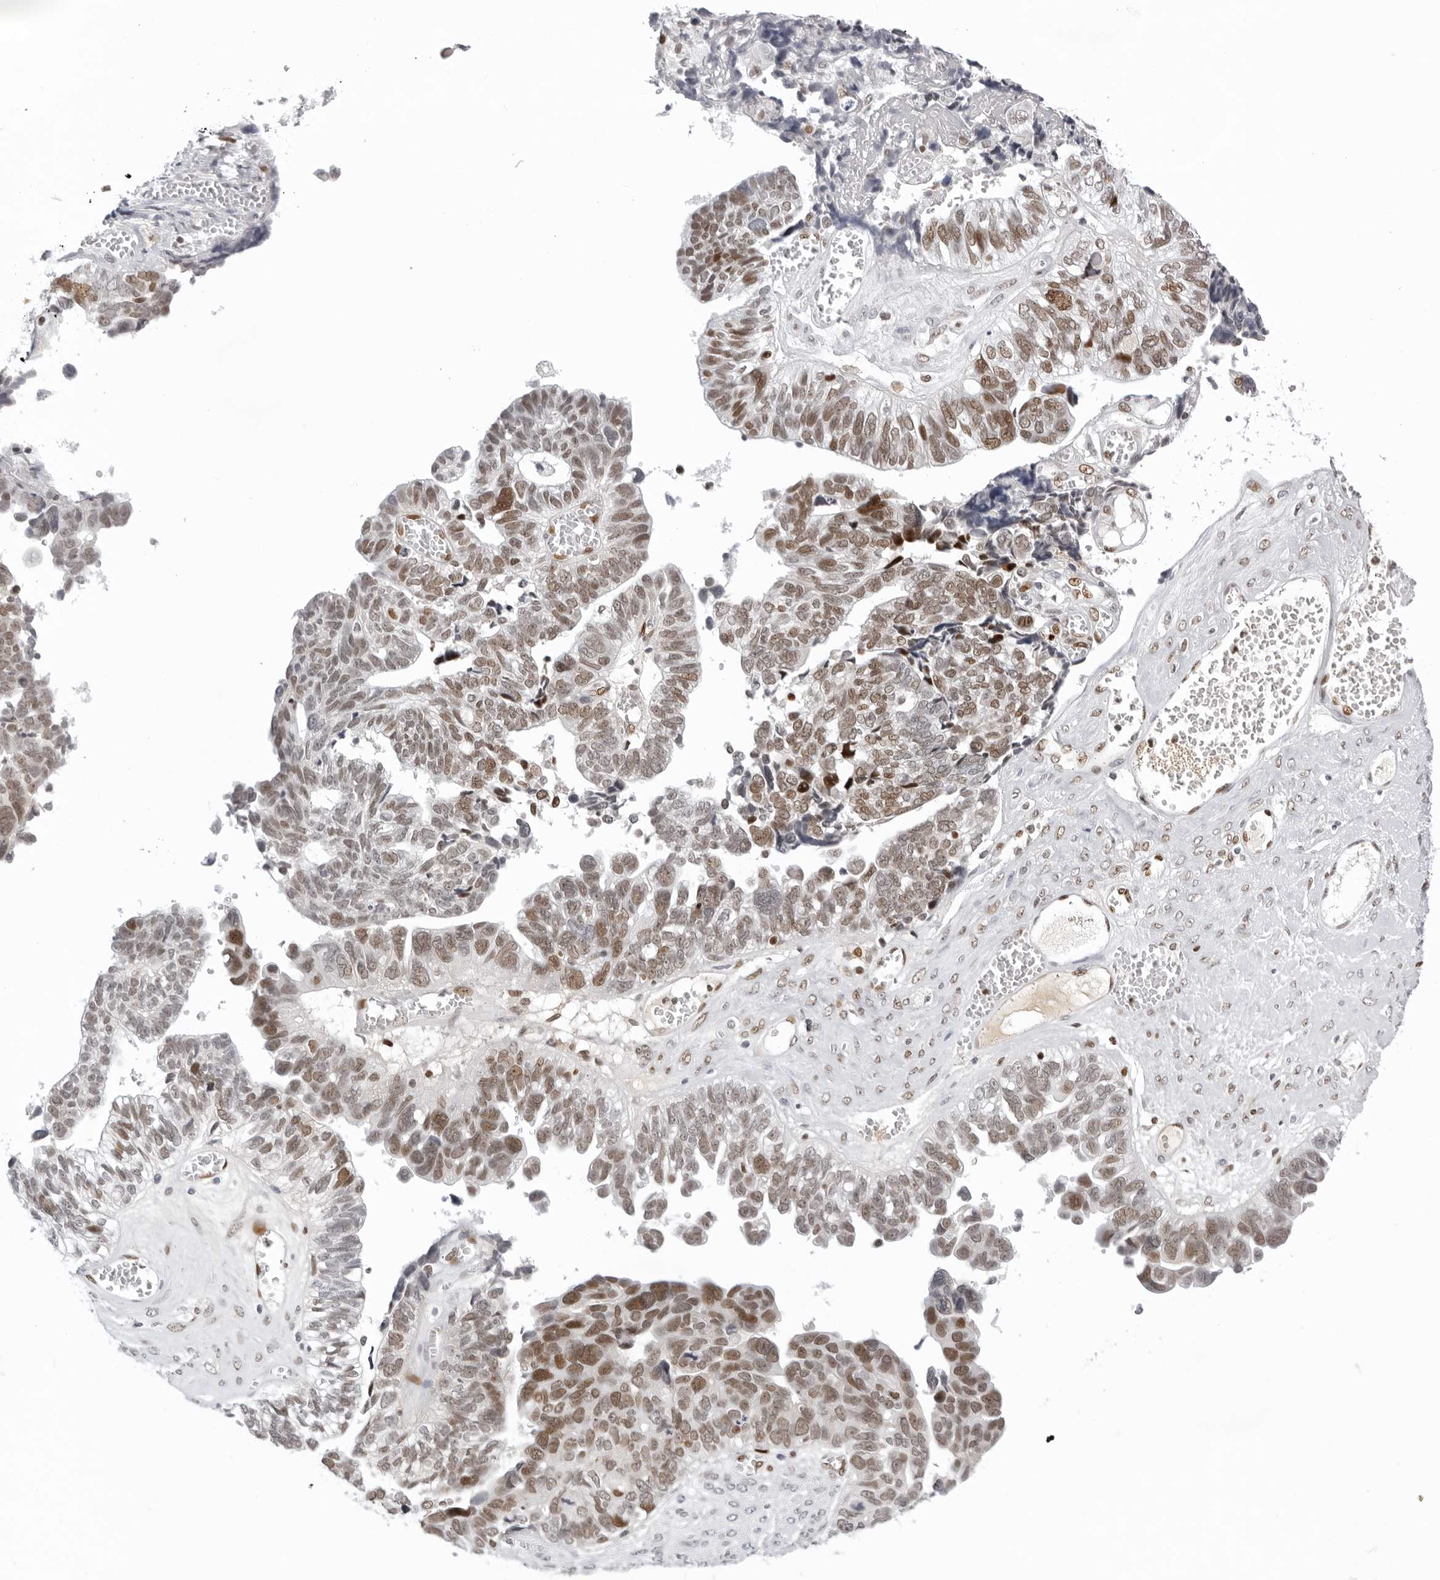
{"staining": {"intensity": "moderate", "quantity": "25%-75%", "location": "nuclear"}, "tissue": "ovarian cancer", "cell_type": "Tumor cells", "image_type": "cancer", "snomed": [{"axis": "morphology", "description": "Cystadenocarcinoma, serous, NOS"}, {"axis": "topography", "description": "Ovary"}], "caption": "This micrograph reveals IHC staining of ovarian cancer (serous cystadenocarcinoma), with medium moderate nuclear staining in approximately 25%-75% of tumor cells.", "gene": "OGG1", "patient": {"sex": "female", "age": 79}}